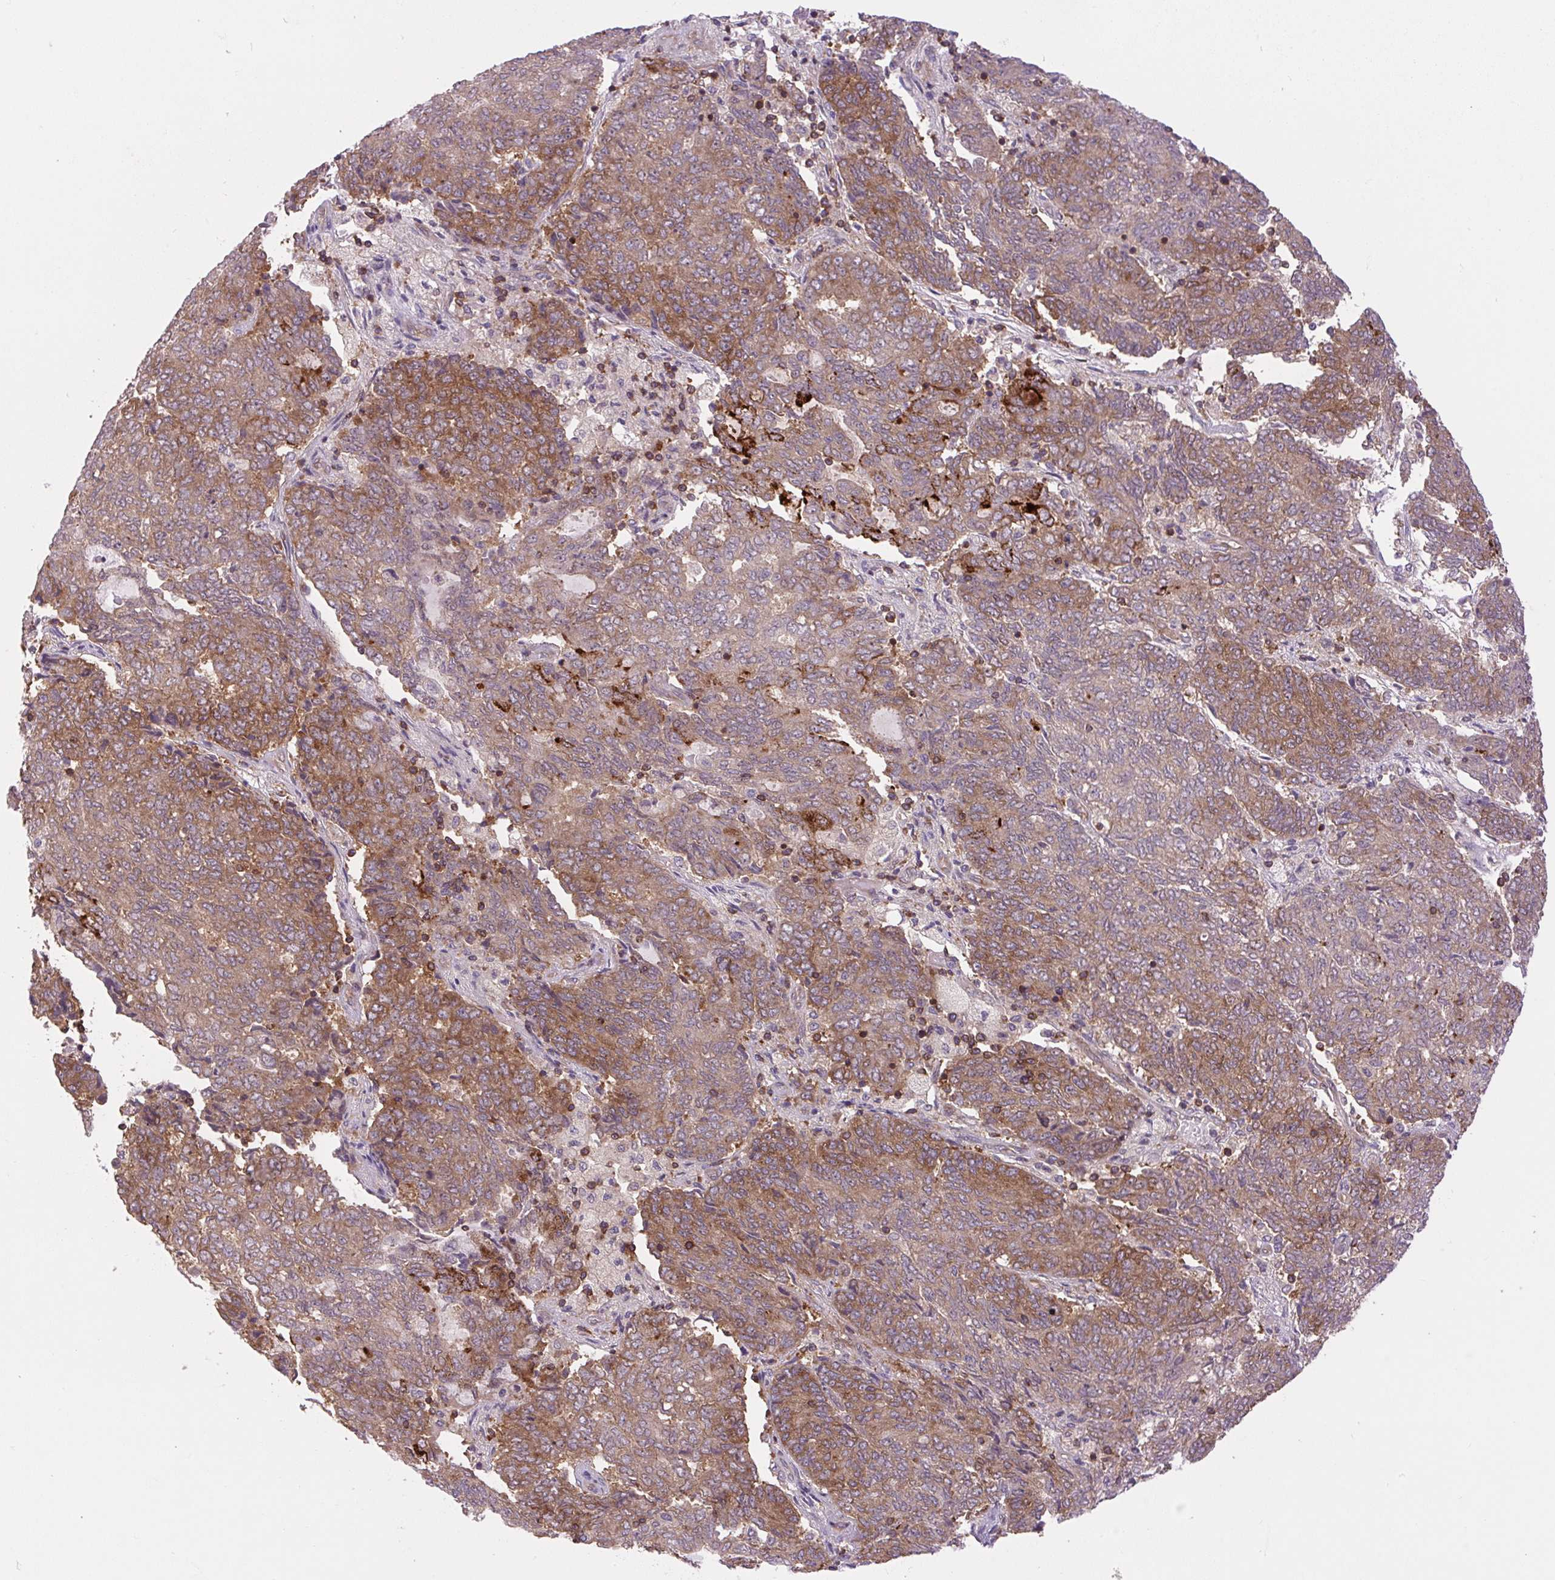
{"staining": {"intensity": "moderate", "quantity": ">75%", "location": "cytoplasmic/membranous"}, "tissue": "endometrial cancer", "cell_type": "Tumor cells", "image_type": "cancer", "snomed": [{"axis": "morphology", "description": "Adenocarcinoma, NOS"}, {"axis": "topography", "description": "Endometrium"}], "caption": "Immunohistochemistry (IHC) staining of adenocarcinoma (endometrial), which shows medium levels of moderate cytoplasmic/membranous expression in approximately >75% of tumor cells indicating moderate cytoplasmic/membranous protein positivity. The staining was performed using DAB (3,3'-diaminobenzidine) (brown) for protein detection and nuclei were counterstained in hematoxylin (blue).", "gene": "PLCG1", "patient": {"sex": "female", "age": 80}}